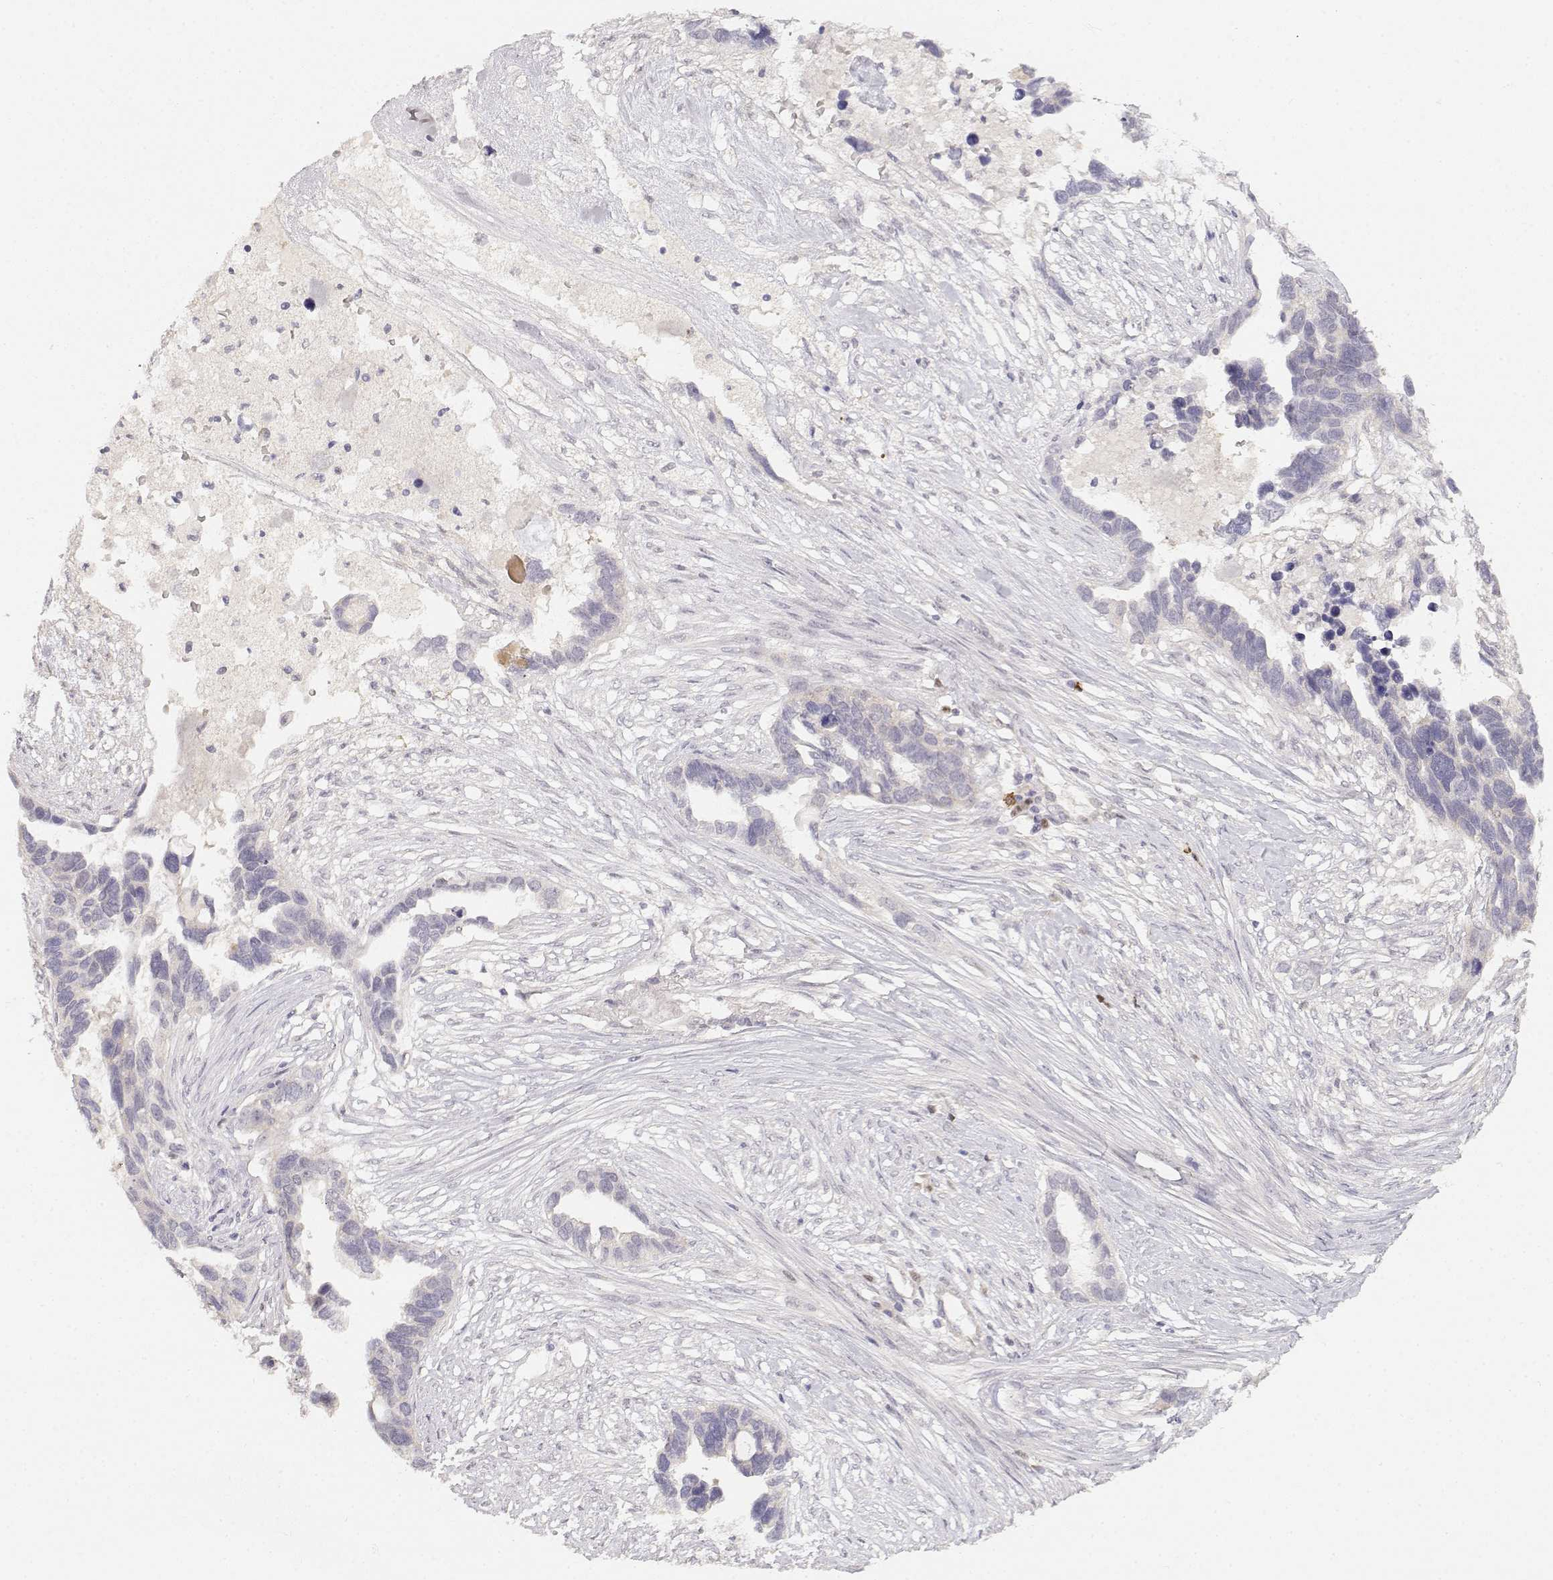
{"staining": {"intensity": "negative", "quantity": "none", "location": "none"}, "tissue": "ovarian cancer", "cell_type": "Tumor cells", "image_type": "cancer", "snomed": [{"axis": "morphology", "description": "Cystadenocarcinoma, serous, NOS"}, {"axis": "topography", "description": "Ovary"}], "caption": "IHC histopathology image of neoplastic tissue: human ovarian serous cystadenocarcinoma stained with DAB (3,3'-diaminobenzidine) shows no significant protein positivity in tumor cells.", "gene": "EAF2", "patient": {"sex": "female", "age": 54}}